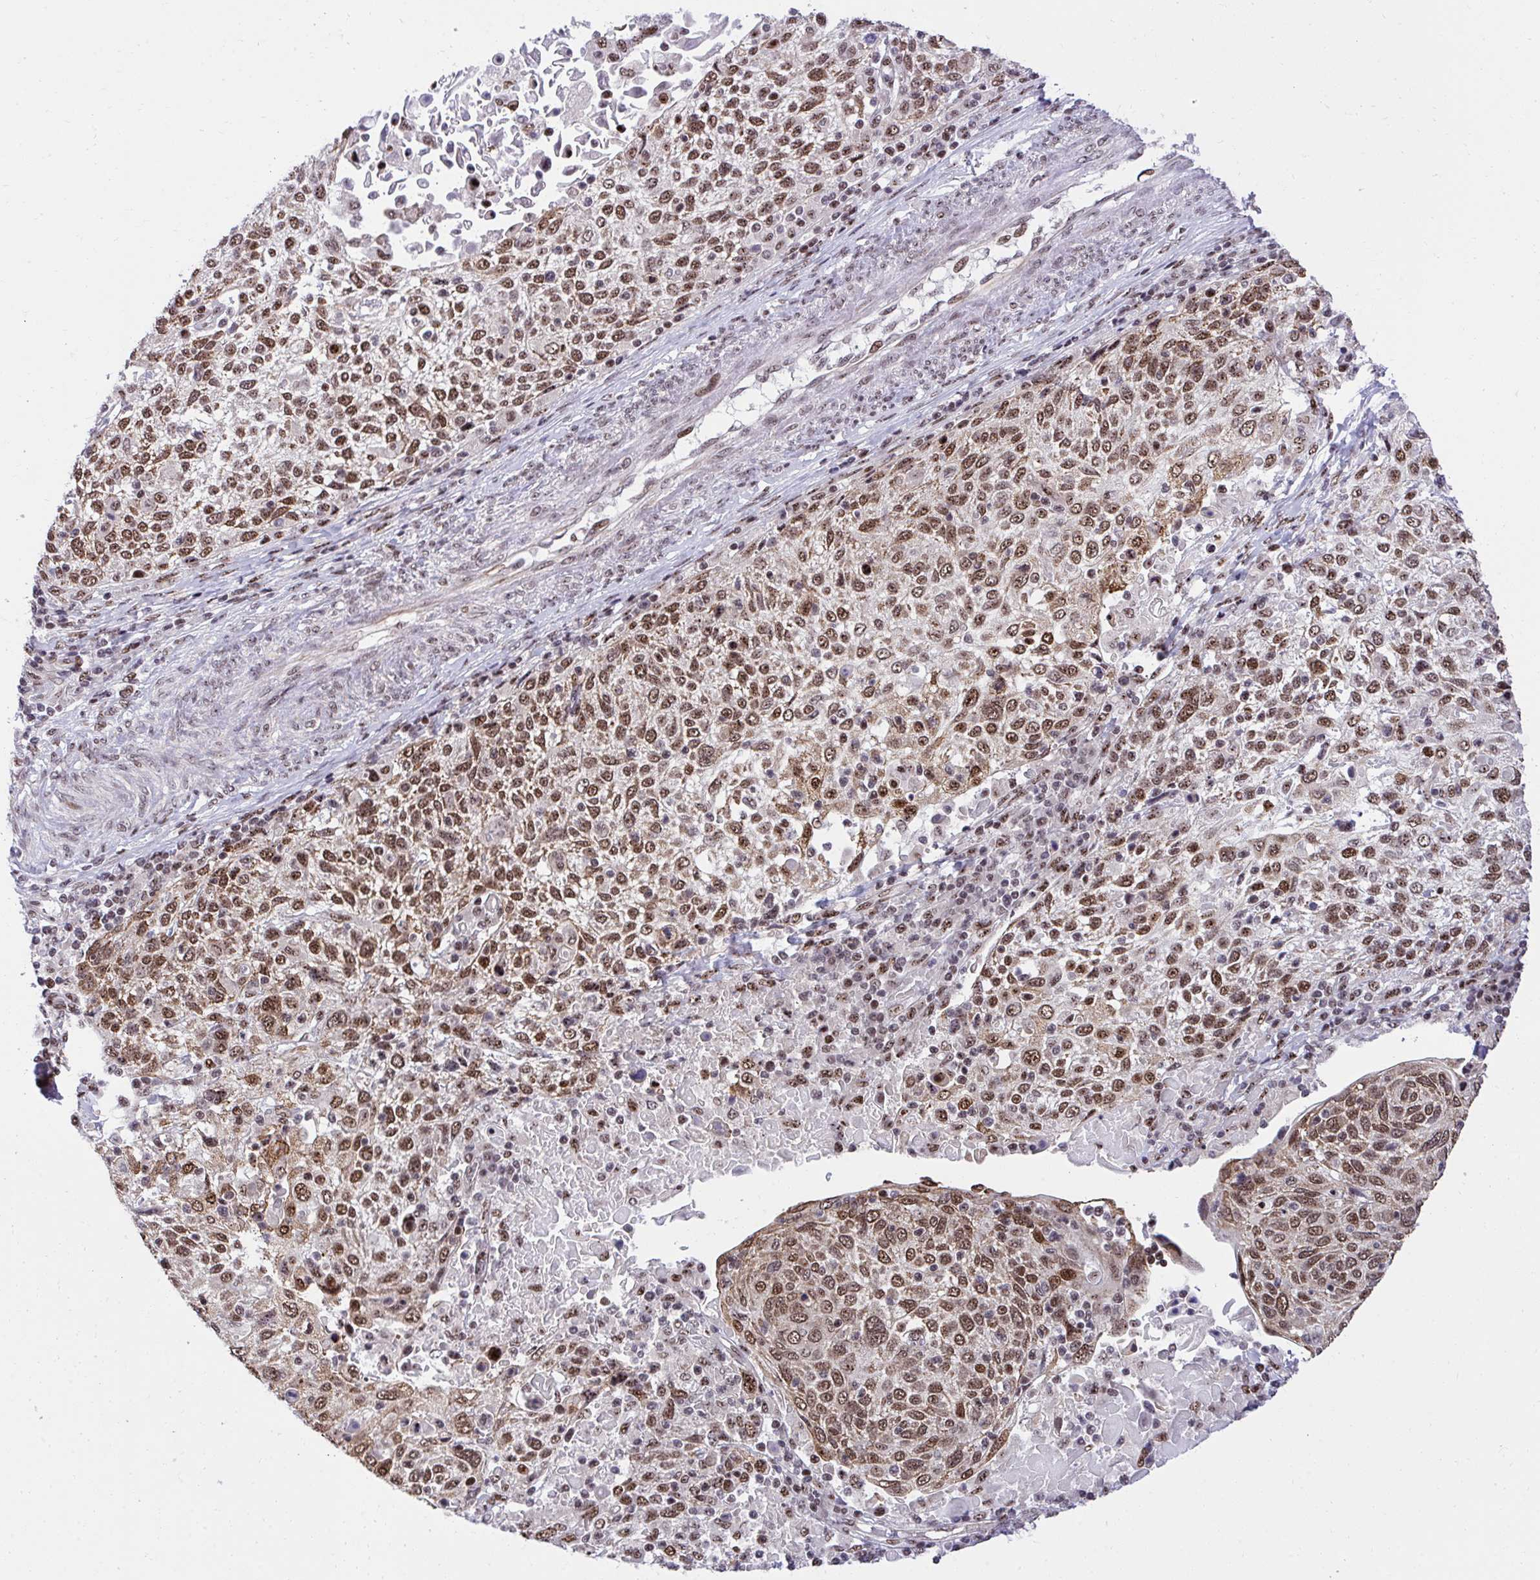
{"staining": {"intensity": "strong", "quantity": ">75%", "location": "cytoplasmic/membranous,nuclear"}, "tissue": "cervical cancer", "cell_type": "Tumor cells", "image_type": "cancer", "snomed": [{"axis": "morphology", "description": "Squamous cell carcinoma, NOS"}, {"axis": "topography", "description": "Cervix"}], "caption": "Brown immunohistochemical staining in squamous cell carcinoma (cervical) shows strong cytoplasmic/membranous and nuclear staining in approximately >75% of tumor cells. (brown staining indicates protein expression, while blue staining denotes nuclei).", "gene": "HOXA4", "patient": {"sex": "female", "age": 61}}